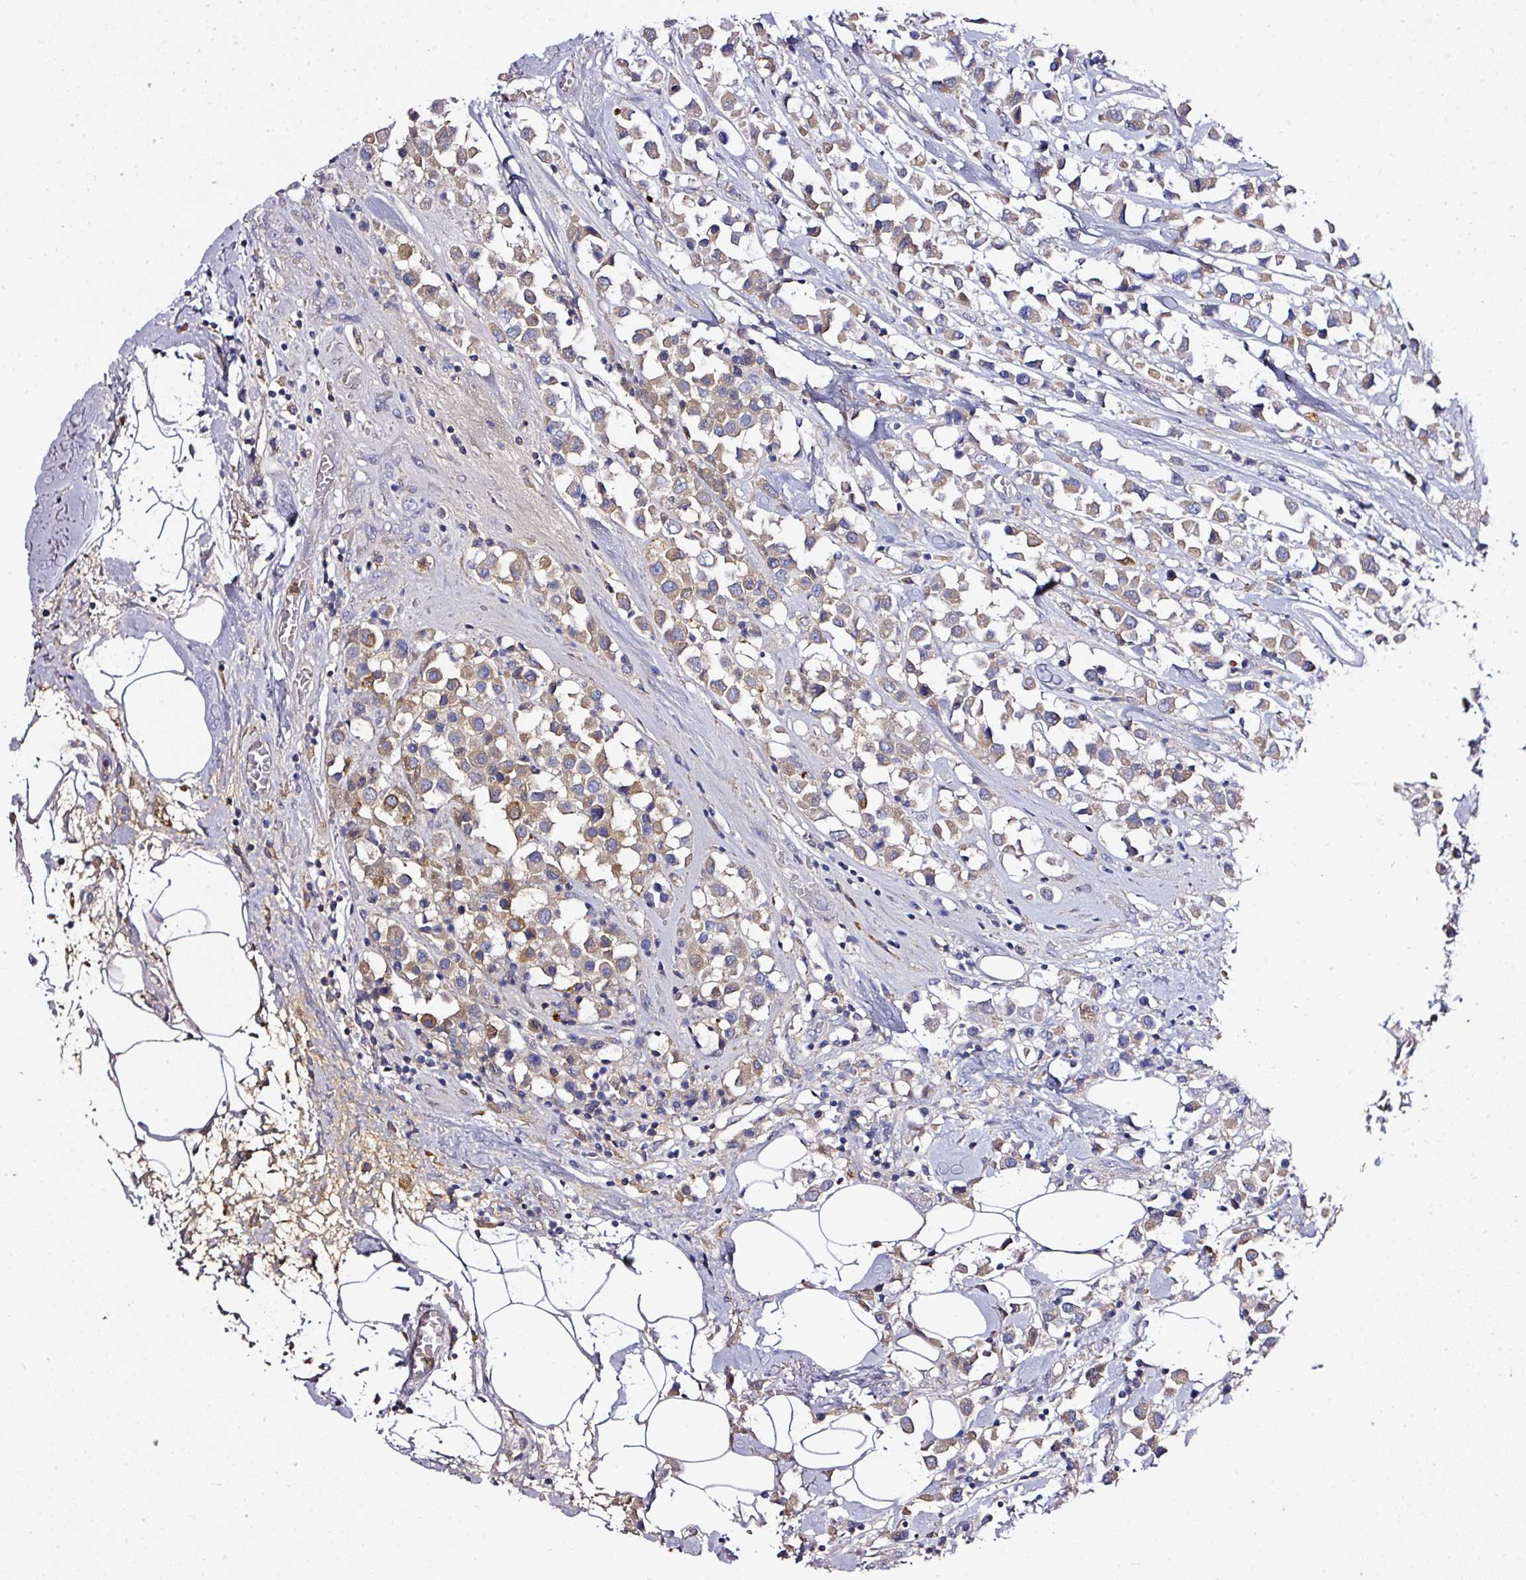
{"staining": {"intensity": "moderate", "quantity": ">75%", "location": "cytoplasmic/membranous"}, "tissue": "breast cancer", "cell_type": "Tumor cells", "image_type": "cancer", "snomed": [{"axis": "morphology", "description": "Duct carcinoma"}, {"axis": "topography", "description": "Breast"}], "caption": "The image exhibits a brown stain indicating the presence of a protein in the cytoplasmic/membranous of tumor cells in breast cancer (infiltrating ductal carcinoma). (DAB (3,3'-diaminobenzidine) IHC, brown staining for protein, blue staining for nuclei).", "gene": "CAB39L", "patient": {"sex": "female", "age": 61}}